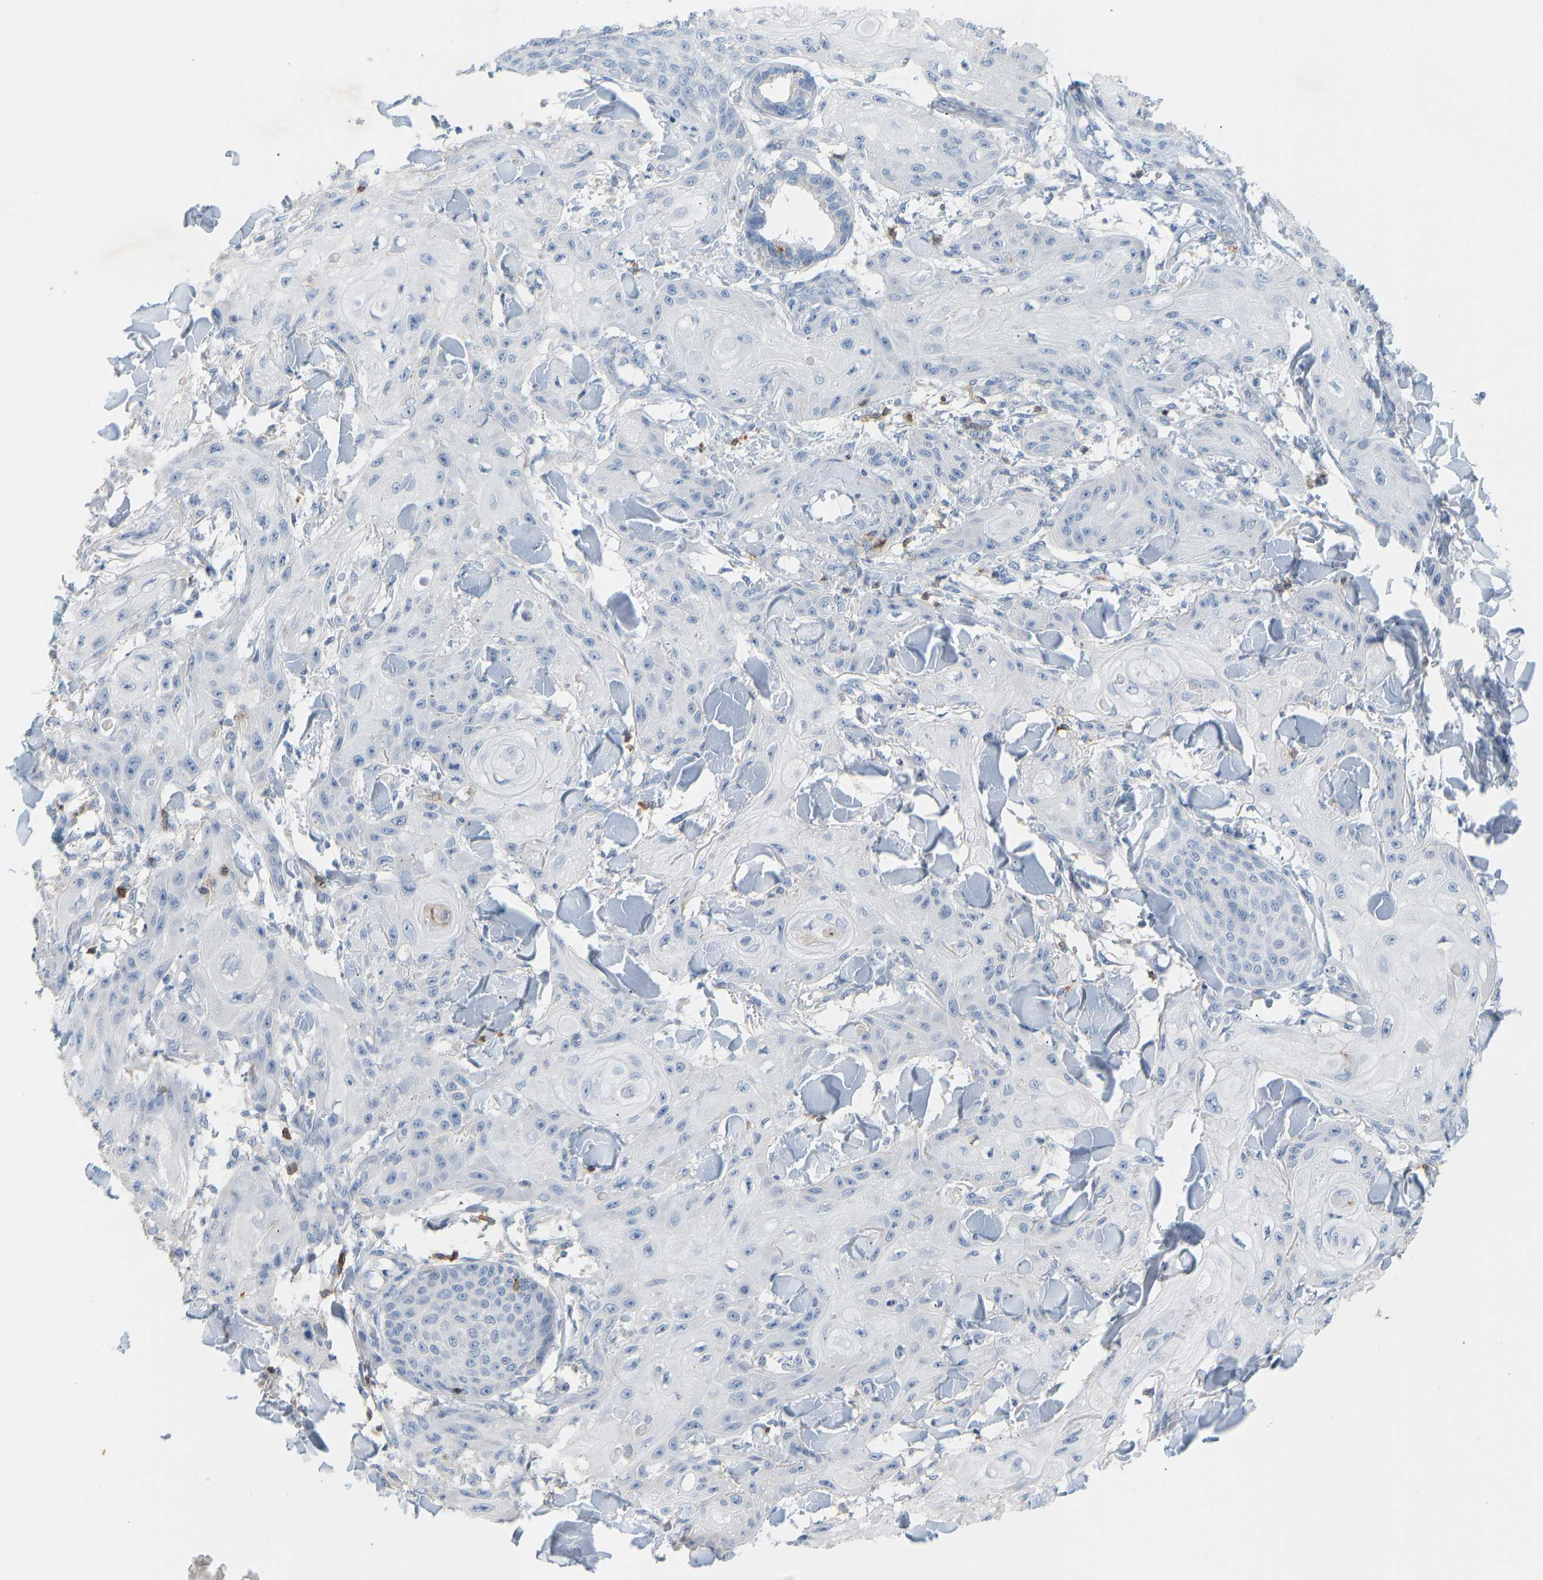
{"staining": {"intensity": "negative", "quantity": "none", "location": "none"}, "tissue": "skin cancer", "cell_type": "Tumor cells", "image_type": "cancer", "snomed": [{"axis": "morphology", "description": "Squamous cell carcinoma, NOS"}, {"axis": "topography", "description": "Skin"}], "caption": "IHC histopathology image of human squamous cell carcinoma (skin) stained for a protein (brown), which demonstrates no staining in tumor cells. Nuclei are stained in blue.", "gene": "EVL", "patient": {"sex": "male", "age": 74}}